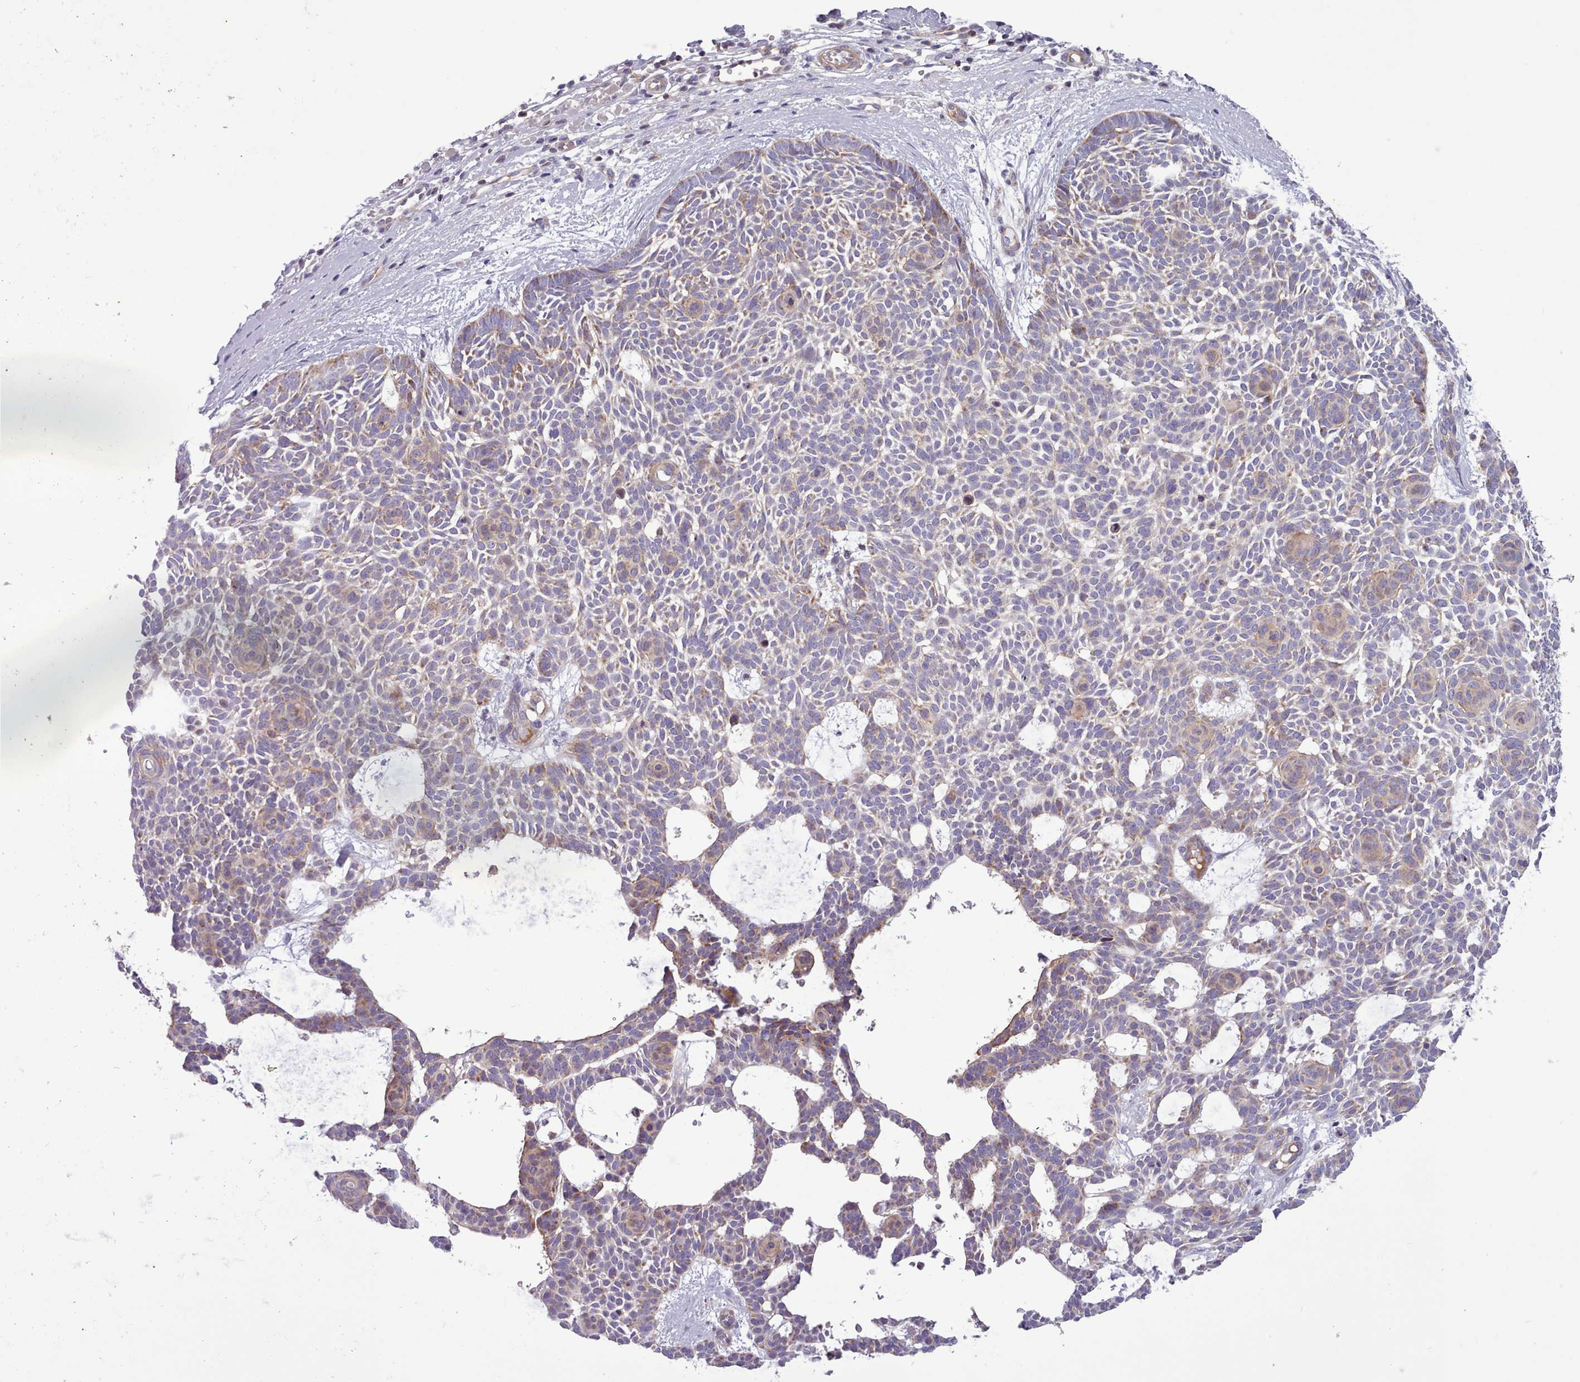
{"staining": {"intensity": "weak", "quantity": "<25%", "location": "cytoplasmic/membranous"}, "tissue": "skin cancer", "cell_type": "Tumor cells", "image_type": "cancer", "snomed": [{"axis": "morphology", "description": "Basal cell carcinoma"}, {"axis": "topography", "description": "Skin"}], "caption": "Skin cancer stained for a protein using immunohistochemistry shows no staining tumor cells.", "gene": "TENT4B", "patient": {"sex": "male", "age": 61}}